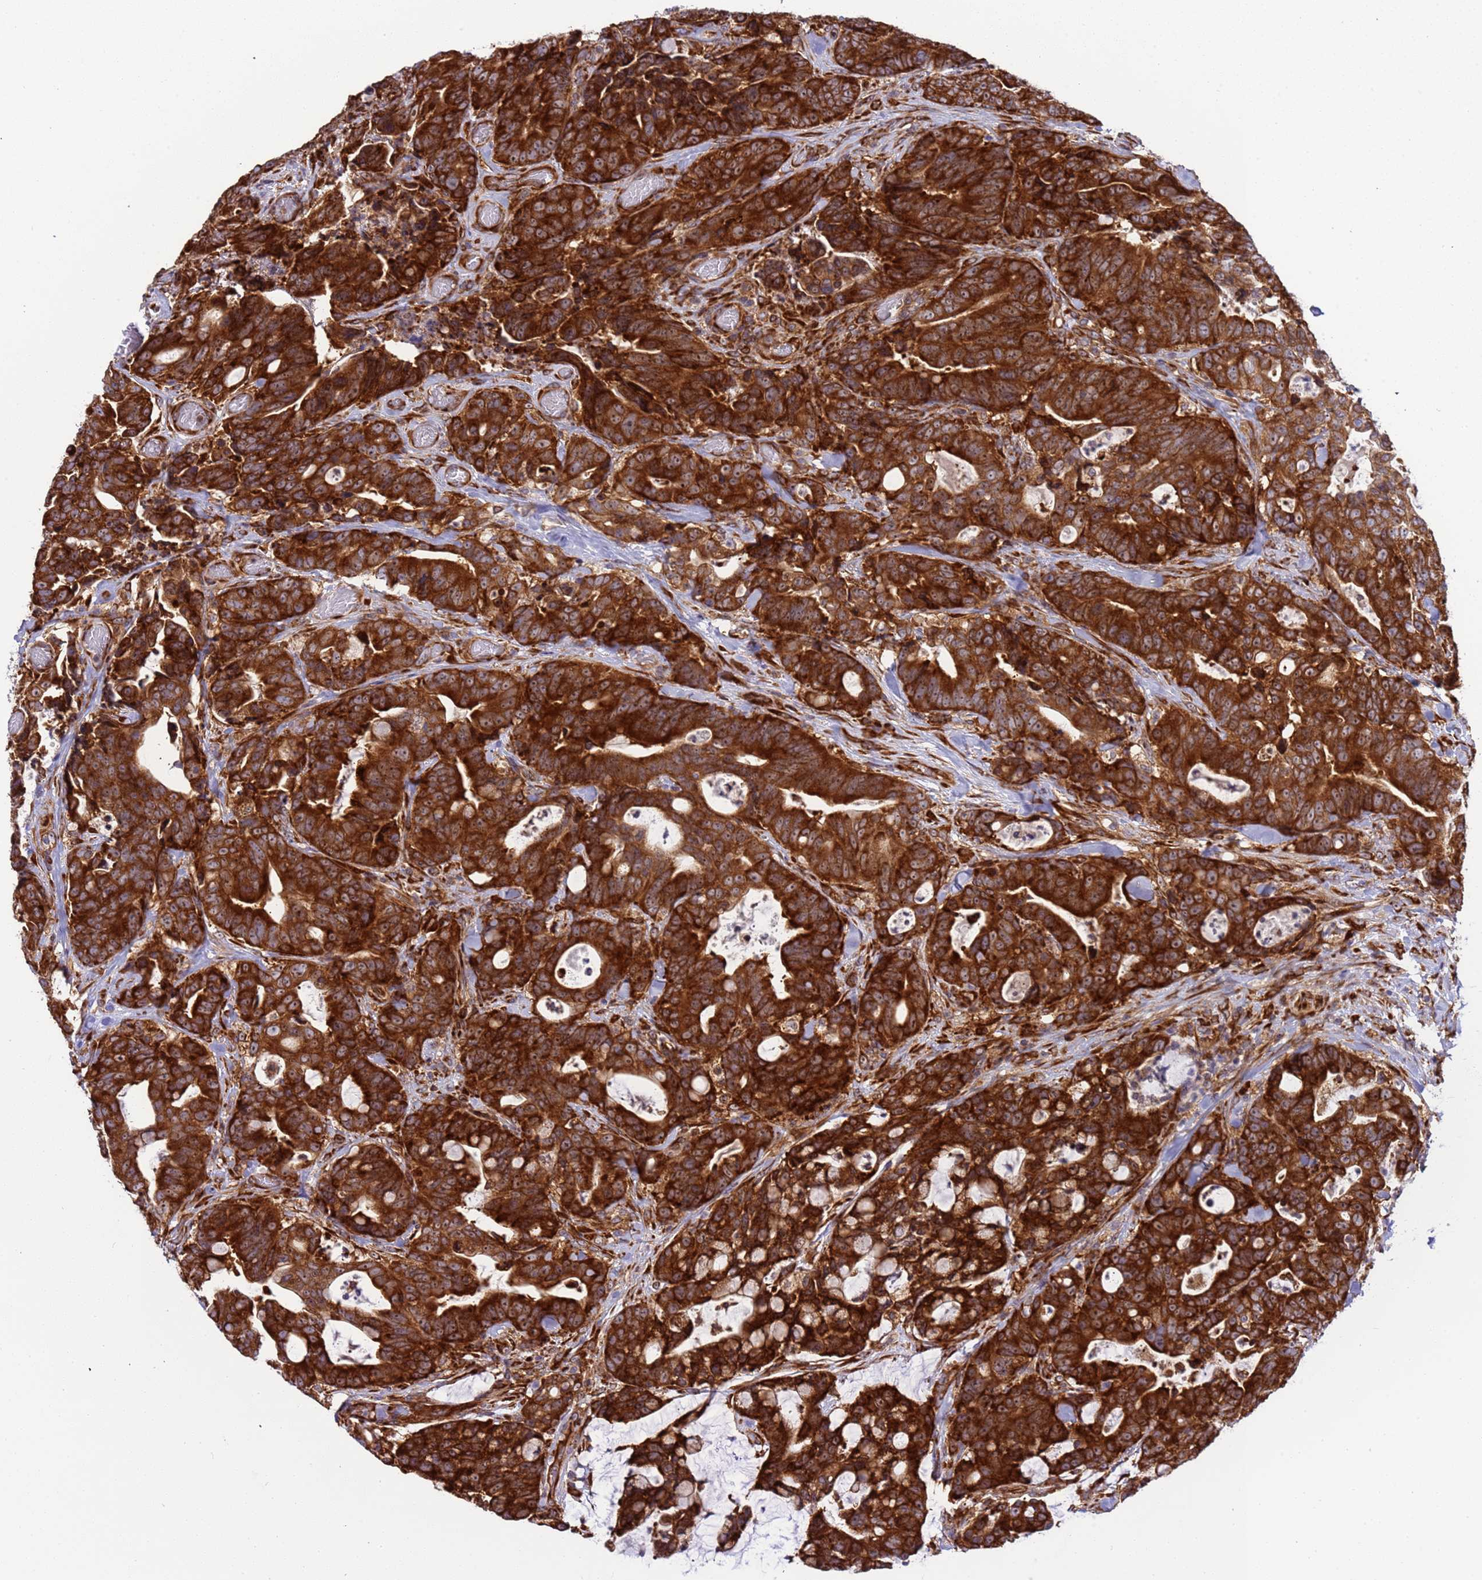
{"staining": {"intensity": "strong", "quantity": ">75%", "location": "cytoplasmic/membranous,nuclear"}, "tissue": "colorectal cancer", "cell_type": "Tumor cells", "image_type": "cancer", "snomed": [{"axis": "morphology", "description": "Adenocarcinoma, NOS"}, {"axis": "topography", "description": "Colon"}], "caption": "Protein staining of colorectal adenocarcinoma tissue exhibits strong cytoplasmic/membranous and nuclear staining in about >75% of tumor cells.", "gene": "RPL36", "patient": {"sex": "female", "age": 82}}